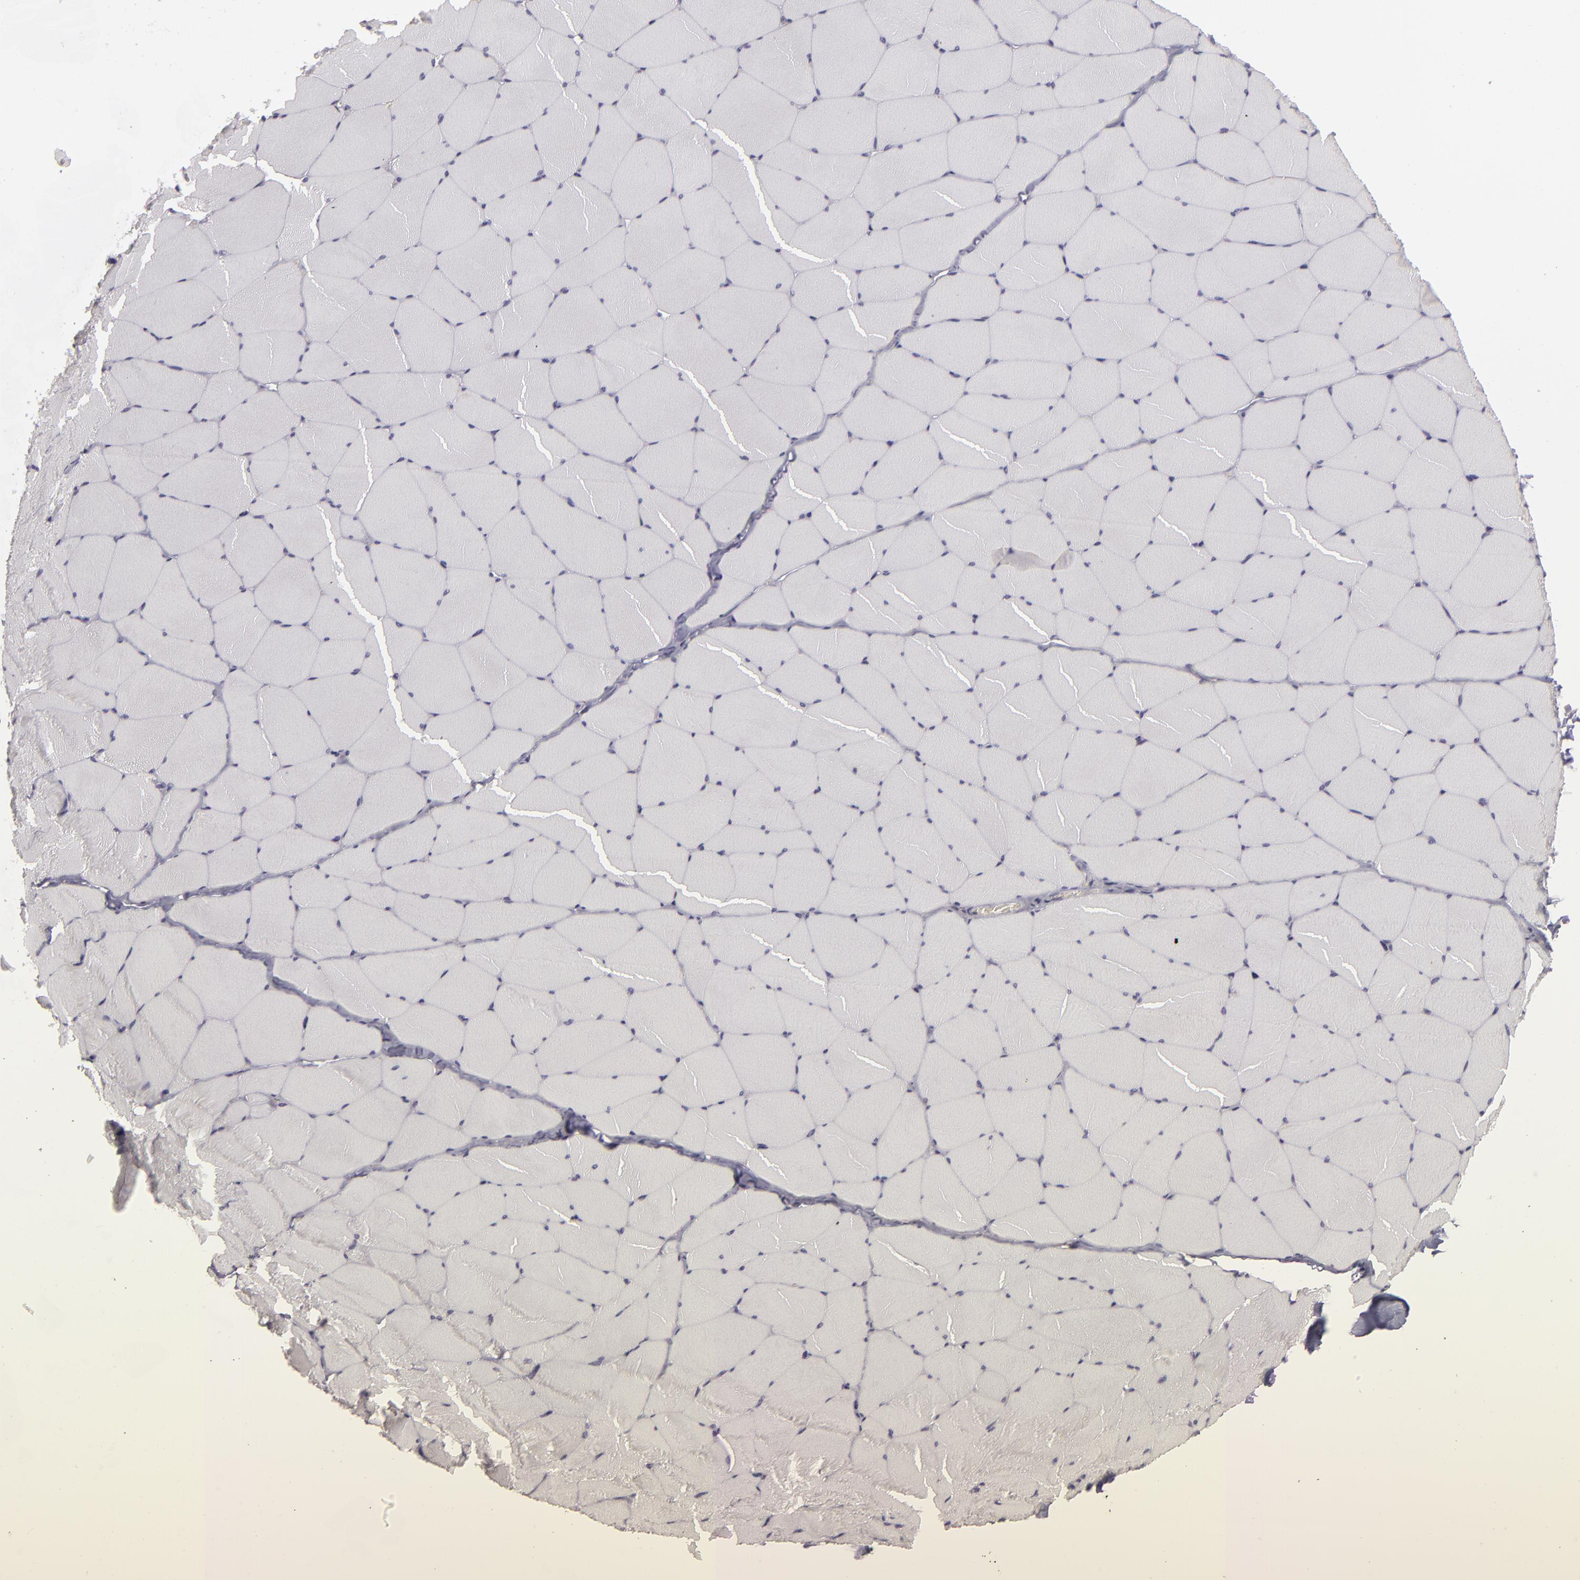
{"staining": {"intensity": "negative", "quantity": "none", "location": "none"}, "tissue": "skeletal muscle", "cell_type": "Myocytes", "image_type": "normal", "snomed": [{"axis": "morphology", "description": "Normal tissue, NOS"}, {"axis": "topography", "description": "Skeletal muscle"}, {"axis": "topography", "description": "Salivary gland"}], "caption": "Protein analysis of benign skeletal muscle displays no significant staining in myocytes. (DAB immunohistochemistry (IHC) visualized using brightfield microscopy, high magnification).", "gene": "EFS", "patient": {"sex": "male", "age": 62}}